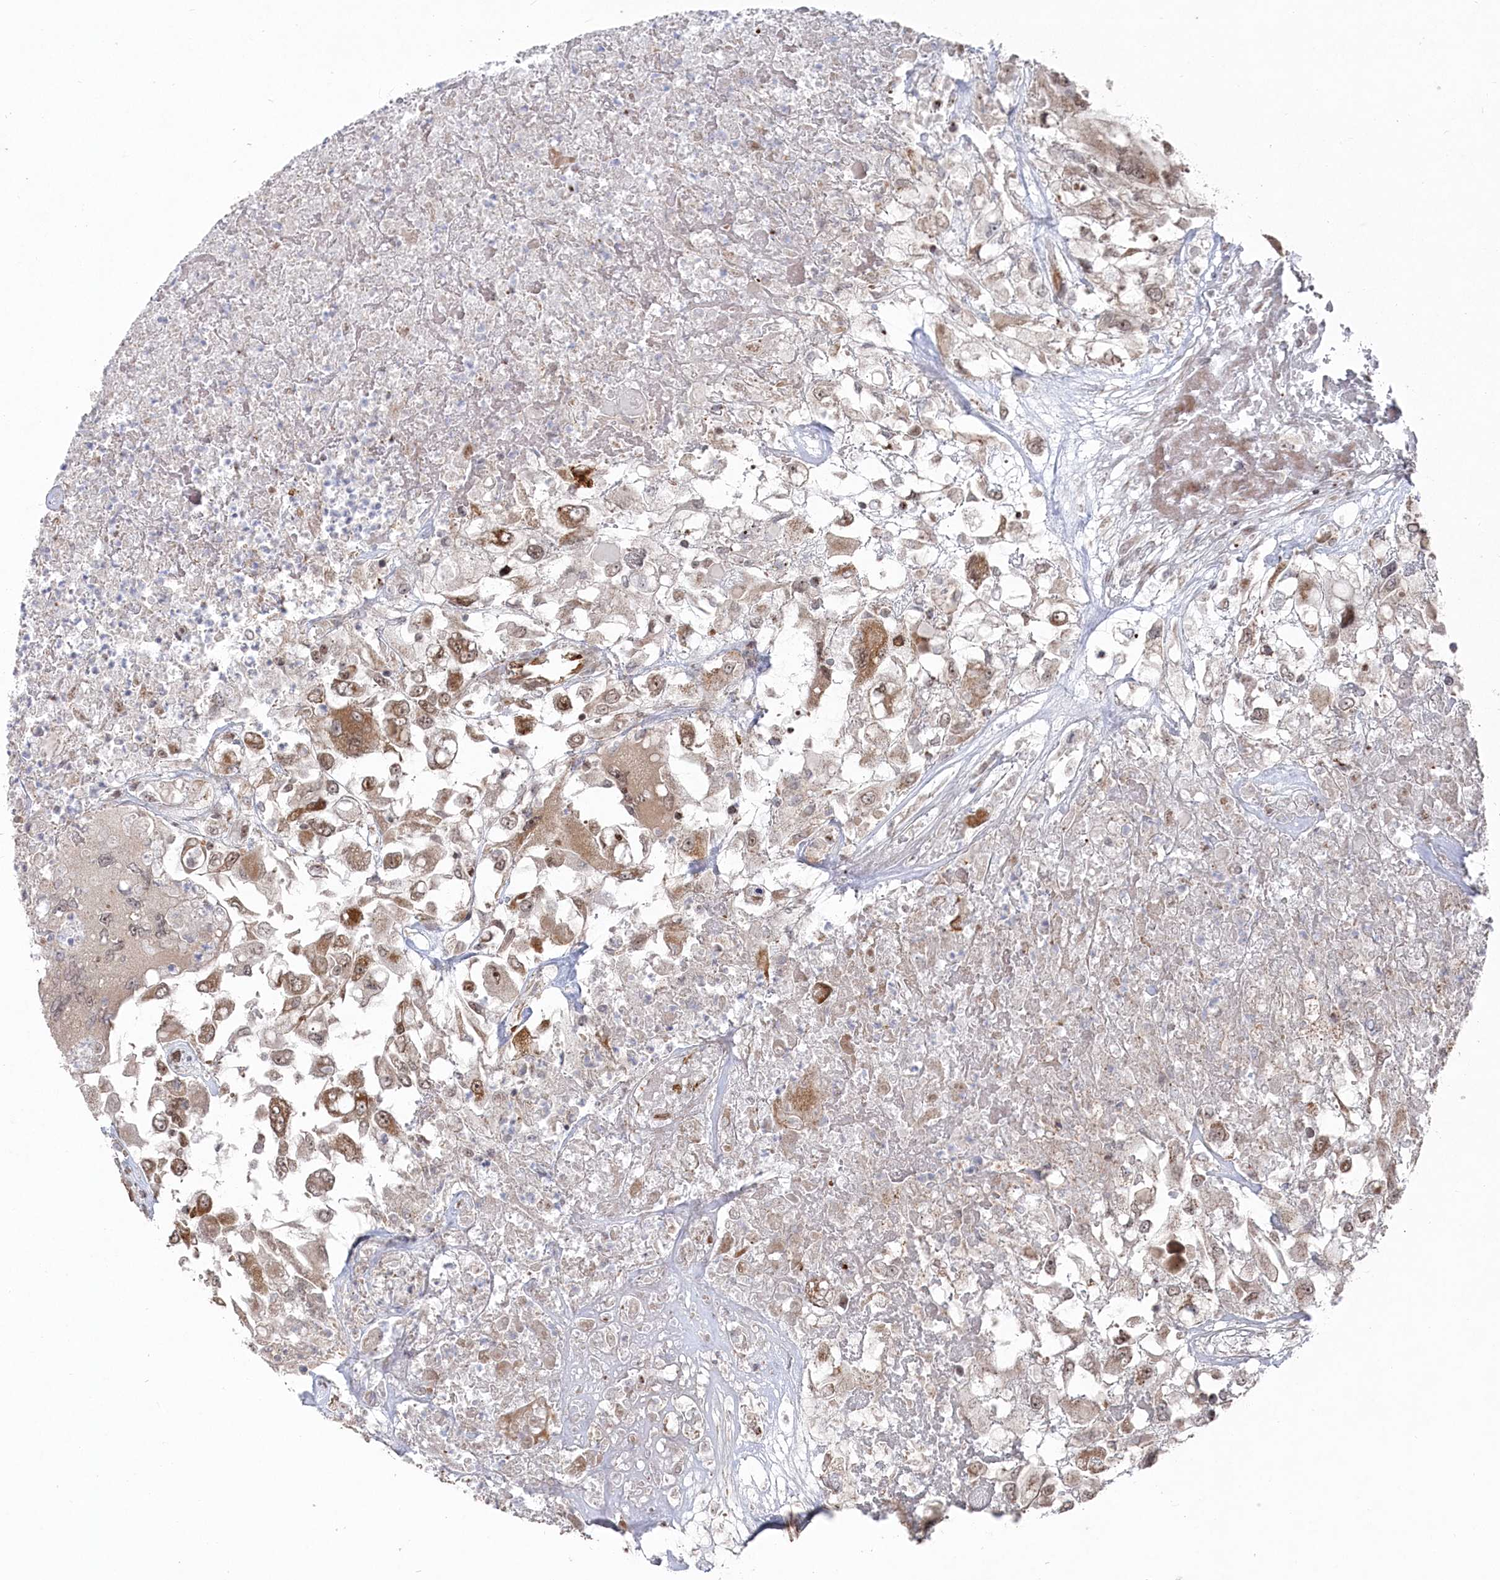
{"staining": {"intensity": "moderate", "quantity": ">75%", "location": "cytoplasmic/membranous,nuclear"}, "tissue": "renal cancer", "cell_type": "Tumor cells", "image_type": "cancer", "snomed": [{"axis": "morphology", "description": "Adenocarcinoma, NOS"}, {"axis": "topography", "description": "Kidney"}], "caption": "Immunohistochemistry of adenocarcinoma (renal) demonstrates medium levels of moderate cytoplasmic/membranous and nuclear staining in about >75% of tumor cells.", "gene": "POLR3A", "patient": {"sex": "female", "age": 52}}